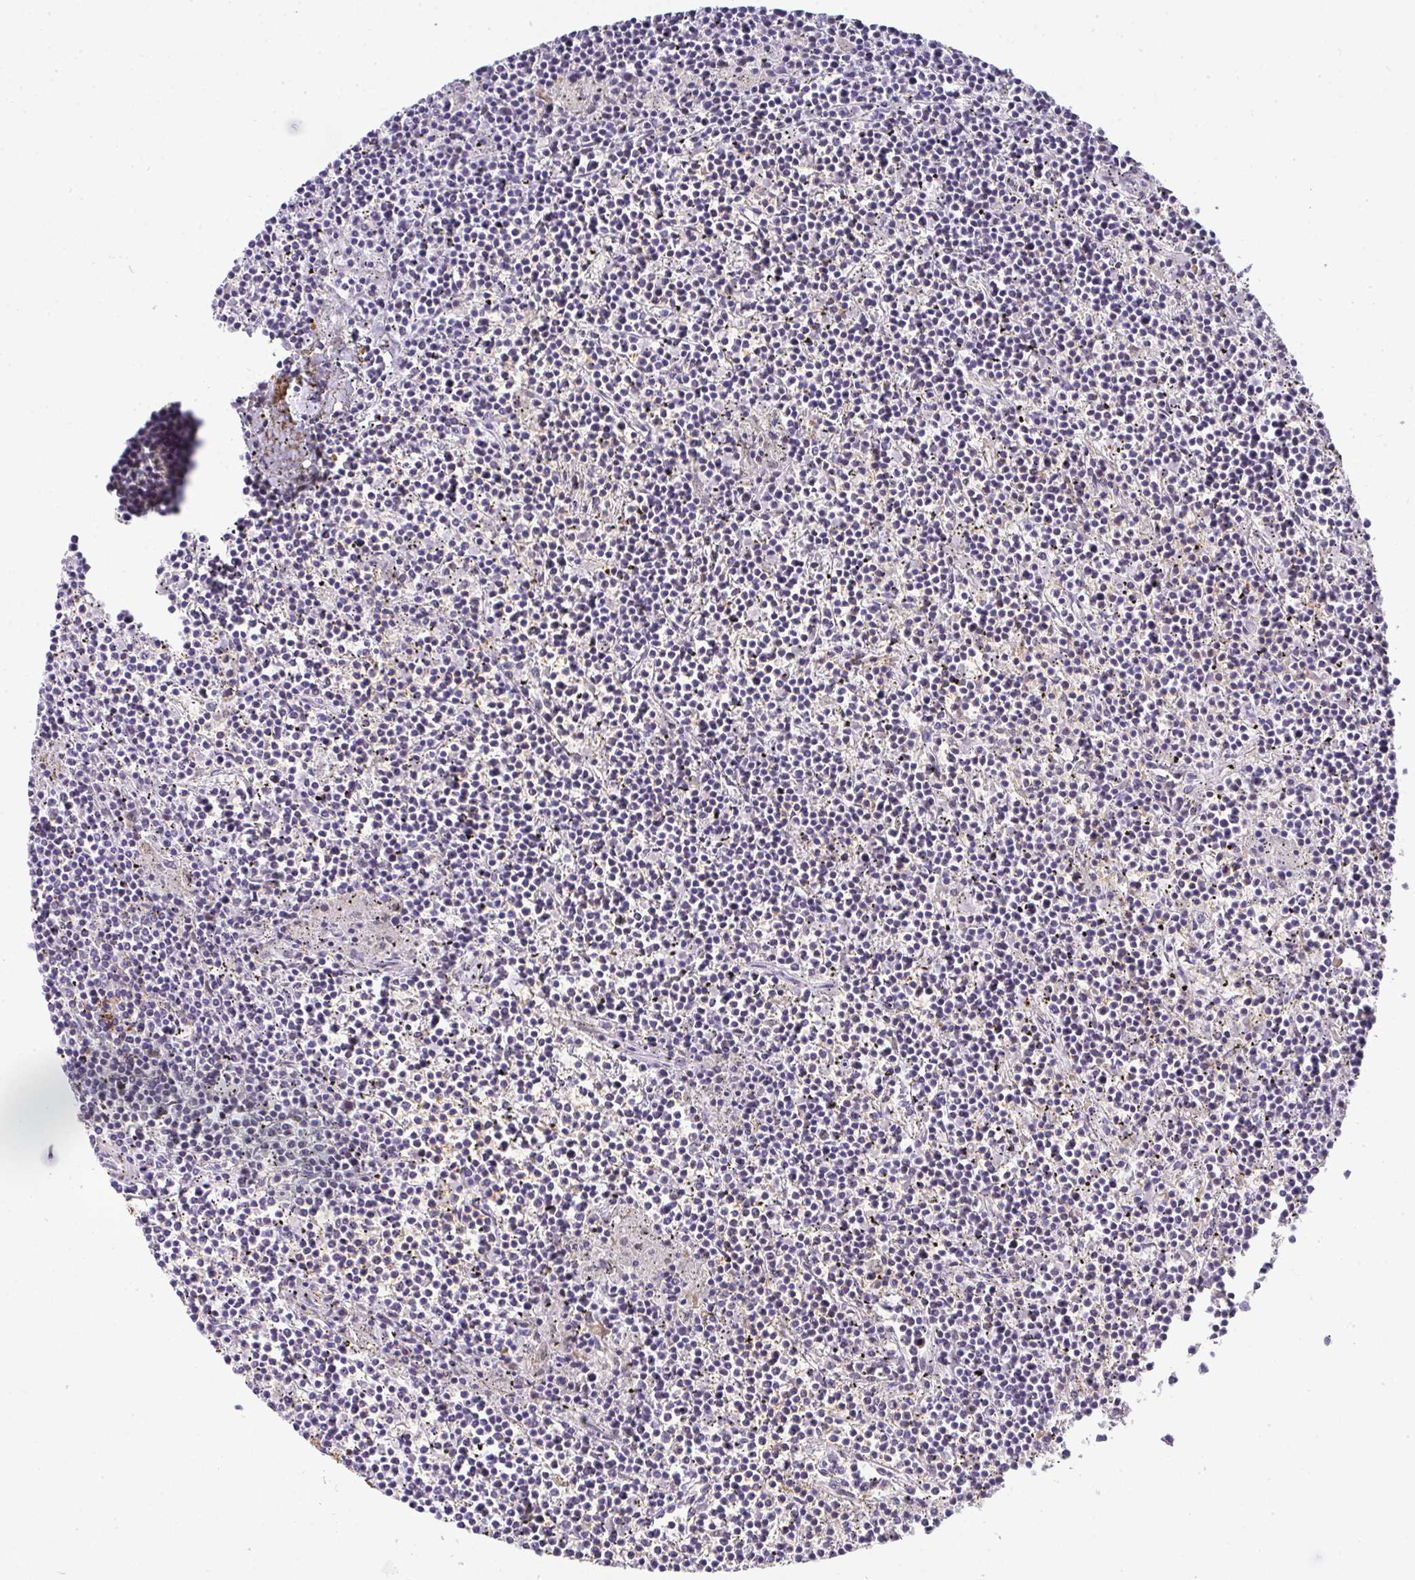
{"staining": {"intensity": "negative", "quantity": "none", "location": "none"}, "tissue": "lymphoma", "cell_type": "Tumor cells", "image_type": "cancer", "snomed": [{"axis": "morphology", "description": "Malignant lymphoma, non-Hodgkin's type, Low grade"}, {"axis": "topography", "description": "Spleen"}], "caption": "High magnification brightfield microscopy of lymphoma stained with DAB (3,3'-diaminobenzidine) (brown) and counterstained with hematoxylin (blue): tumor cells show no significant positivity. (Immunohistochemistry, brightfield microscopy, high magnification).", "gene": "TNMD", "patient": {"sex": "female", "age": 19}}